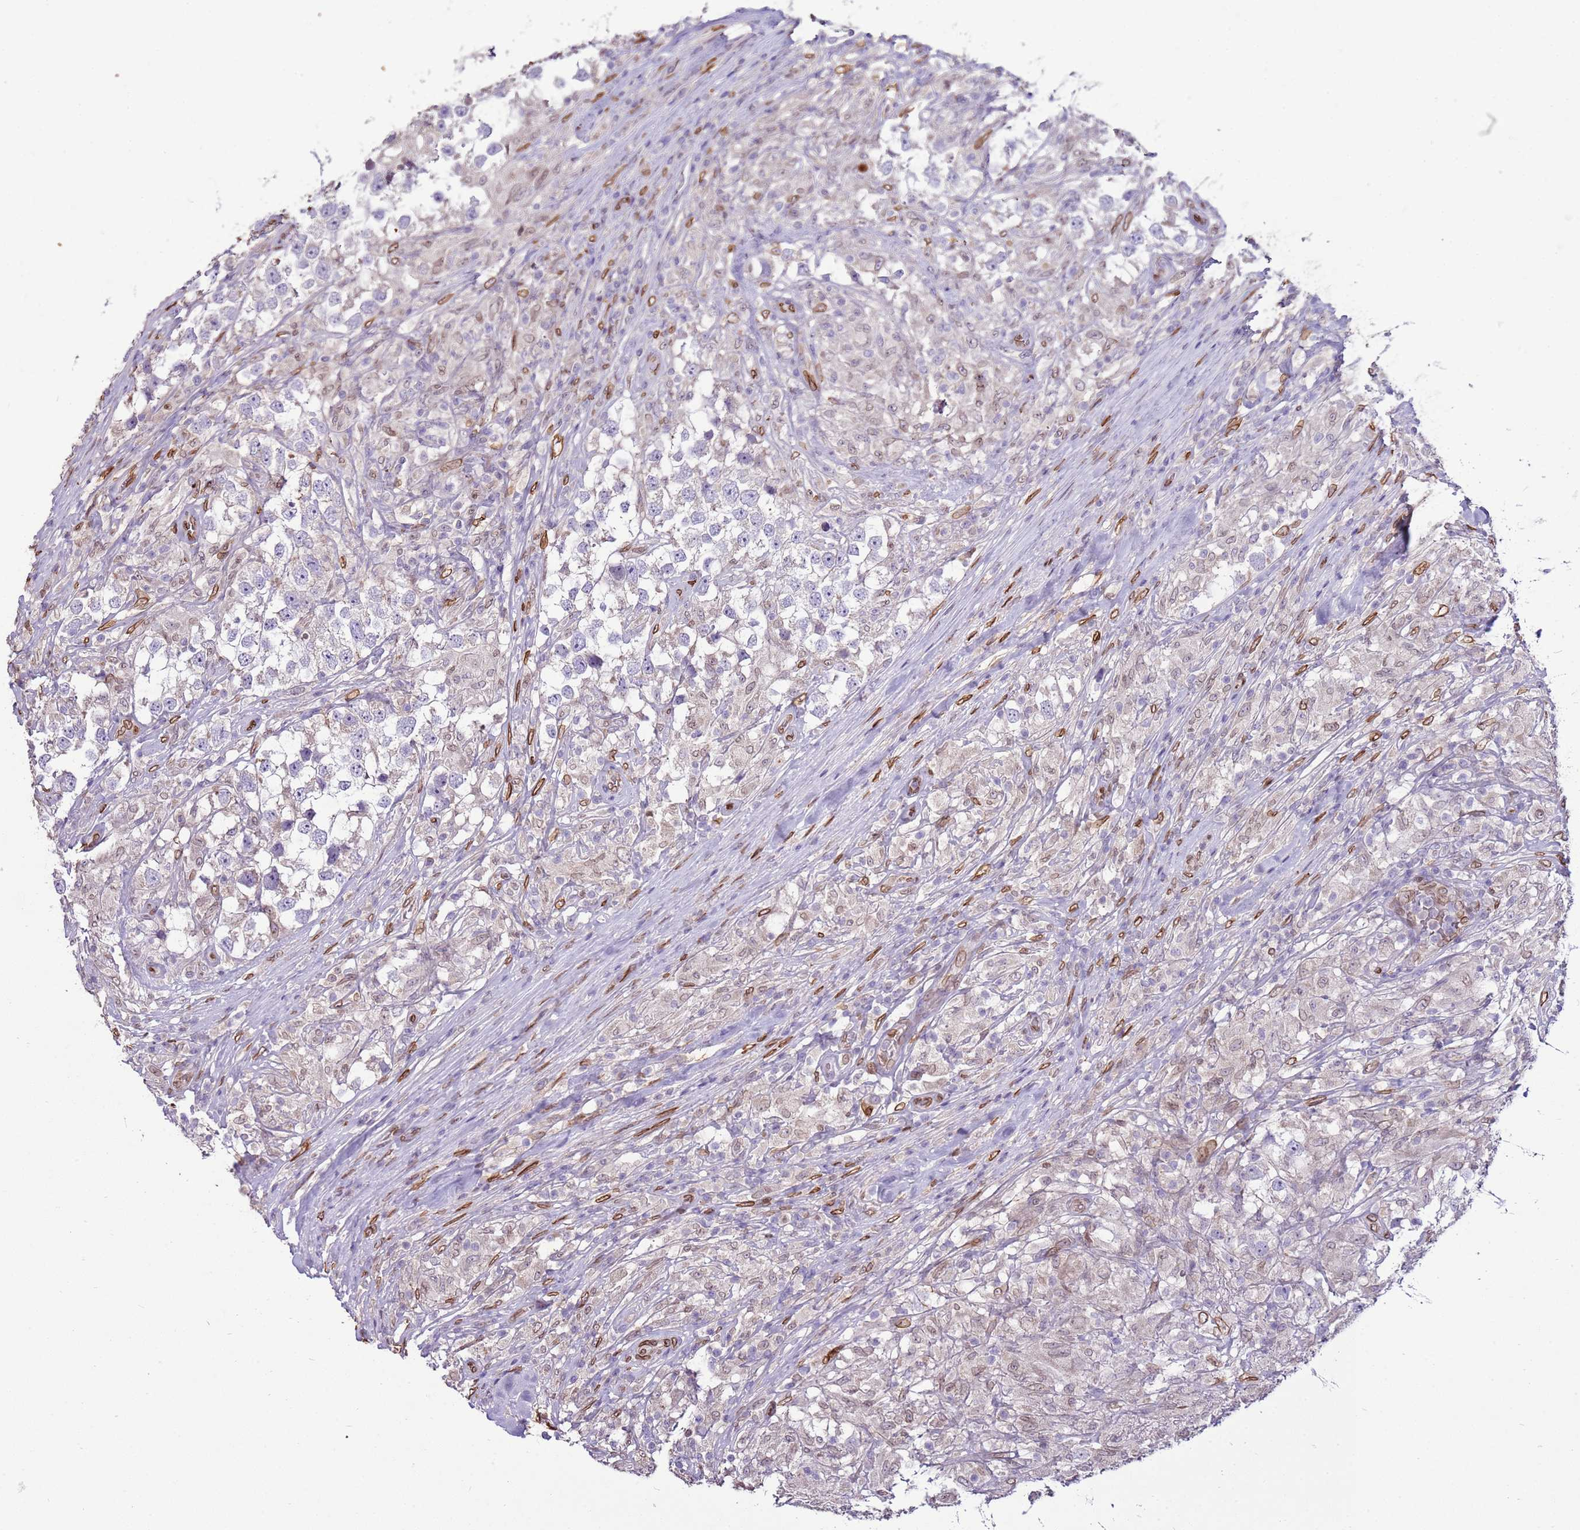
{"staining": {"intensity": "negative", "quantity": "none", "location": "none"}, "tissue": "testis cancer", "cell_type": "Tumor cells", "image_type": "cancer", "snomed": [{"axis": "morphology", "description": "Seminoma, NOS"}, {"axis": "topography", "description": "Testis"}], "caption": "Immunohistochemistry (IHC) micrograph of neoplastic tissue: seminoma (testis) stained with DAB (3,3'-diaminobenzidine) displays no significant protein staining in tumor cells.", "gene": "TMEM47", "patient": {"sex": "male", "age": 46}}